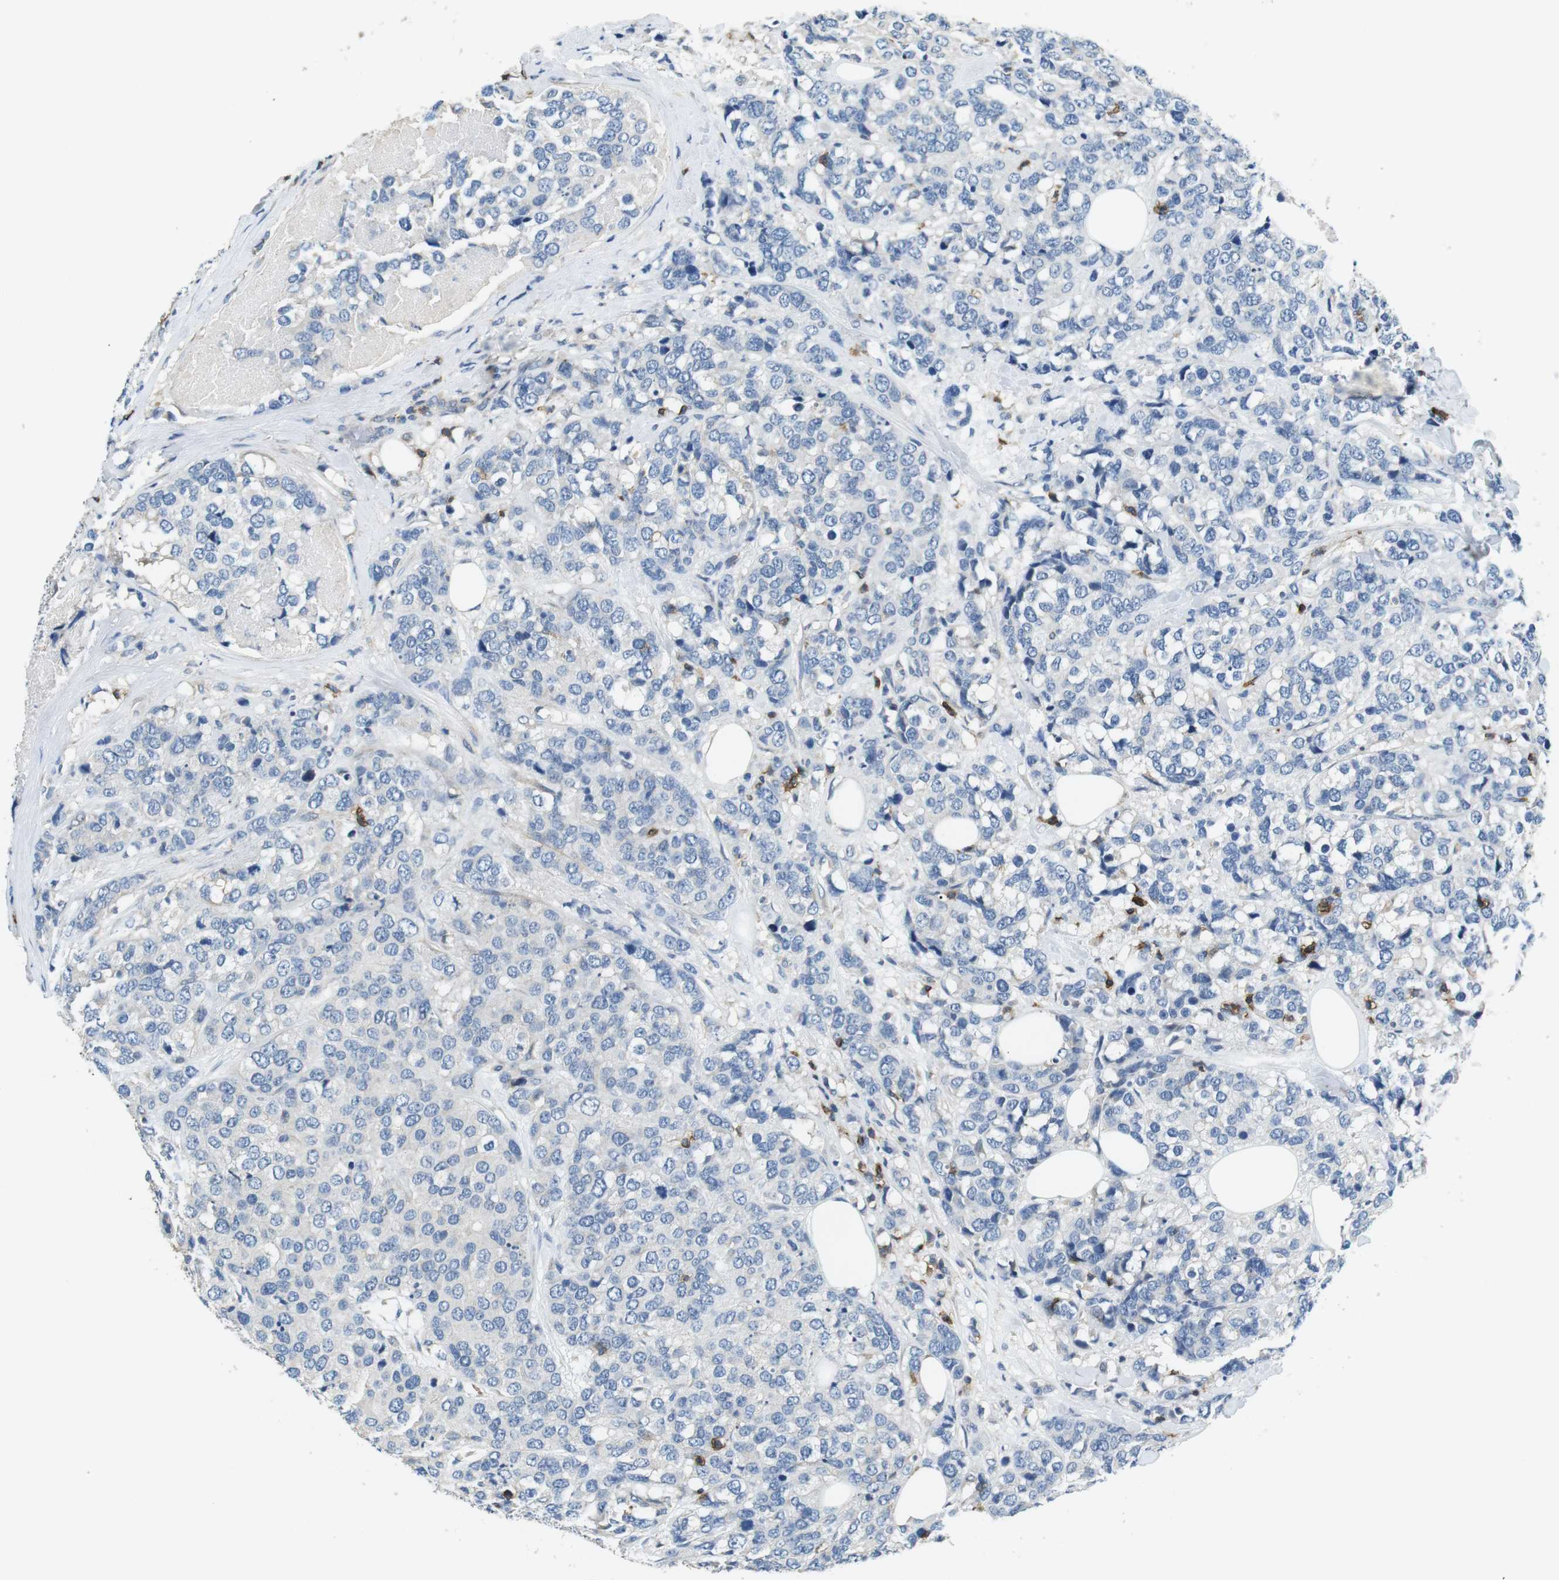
{"staining": {"intensity": "negative", "quantity": "none", "location": "none"}, "tissue": "breast cancer", "cell_type": "Tumor cells", "image_type": "cancer", "snomed": [{"axis": "morphology", "description": "Lobular carcinoma"}, {"axis": "topography", "description": "Breast"}], "caption": "IHC histopathology image of neoplastic tissue: human breast cancer stained with DAB shows no significant protein staining in tumor cells. (DAB immunohistochemistry visualized using brightfield microscopy, high magnification).", "gene": "CD6", "patient": {"sex": "female", "age": 59}}